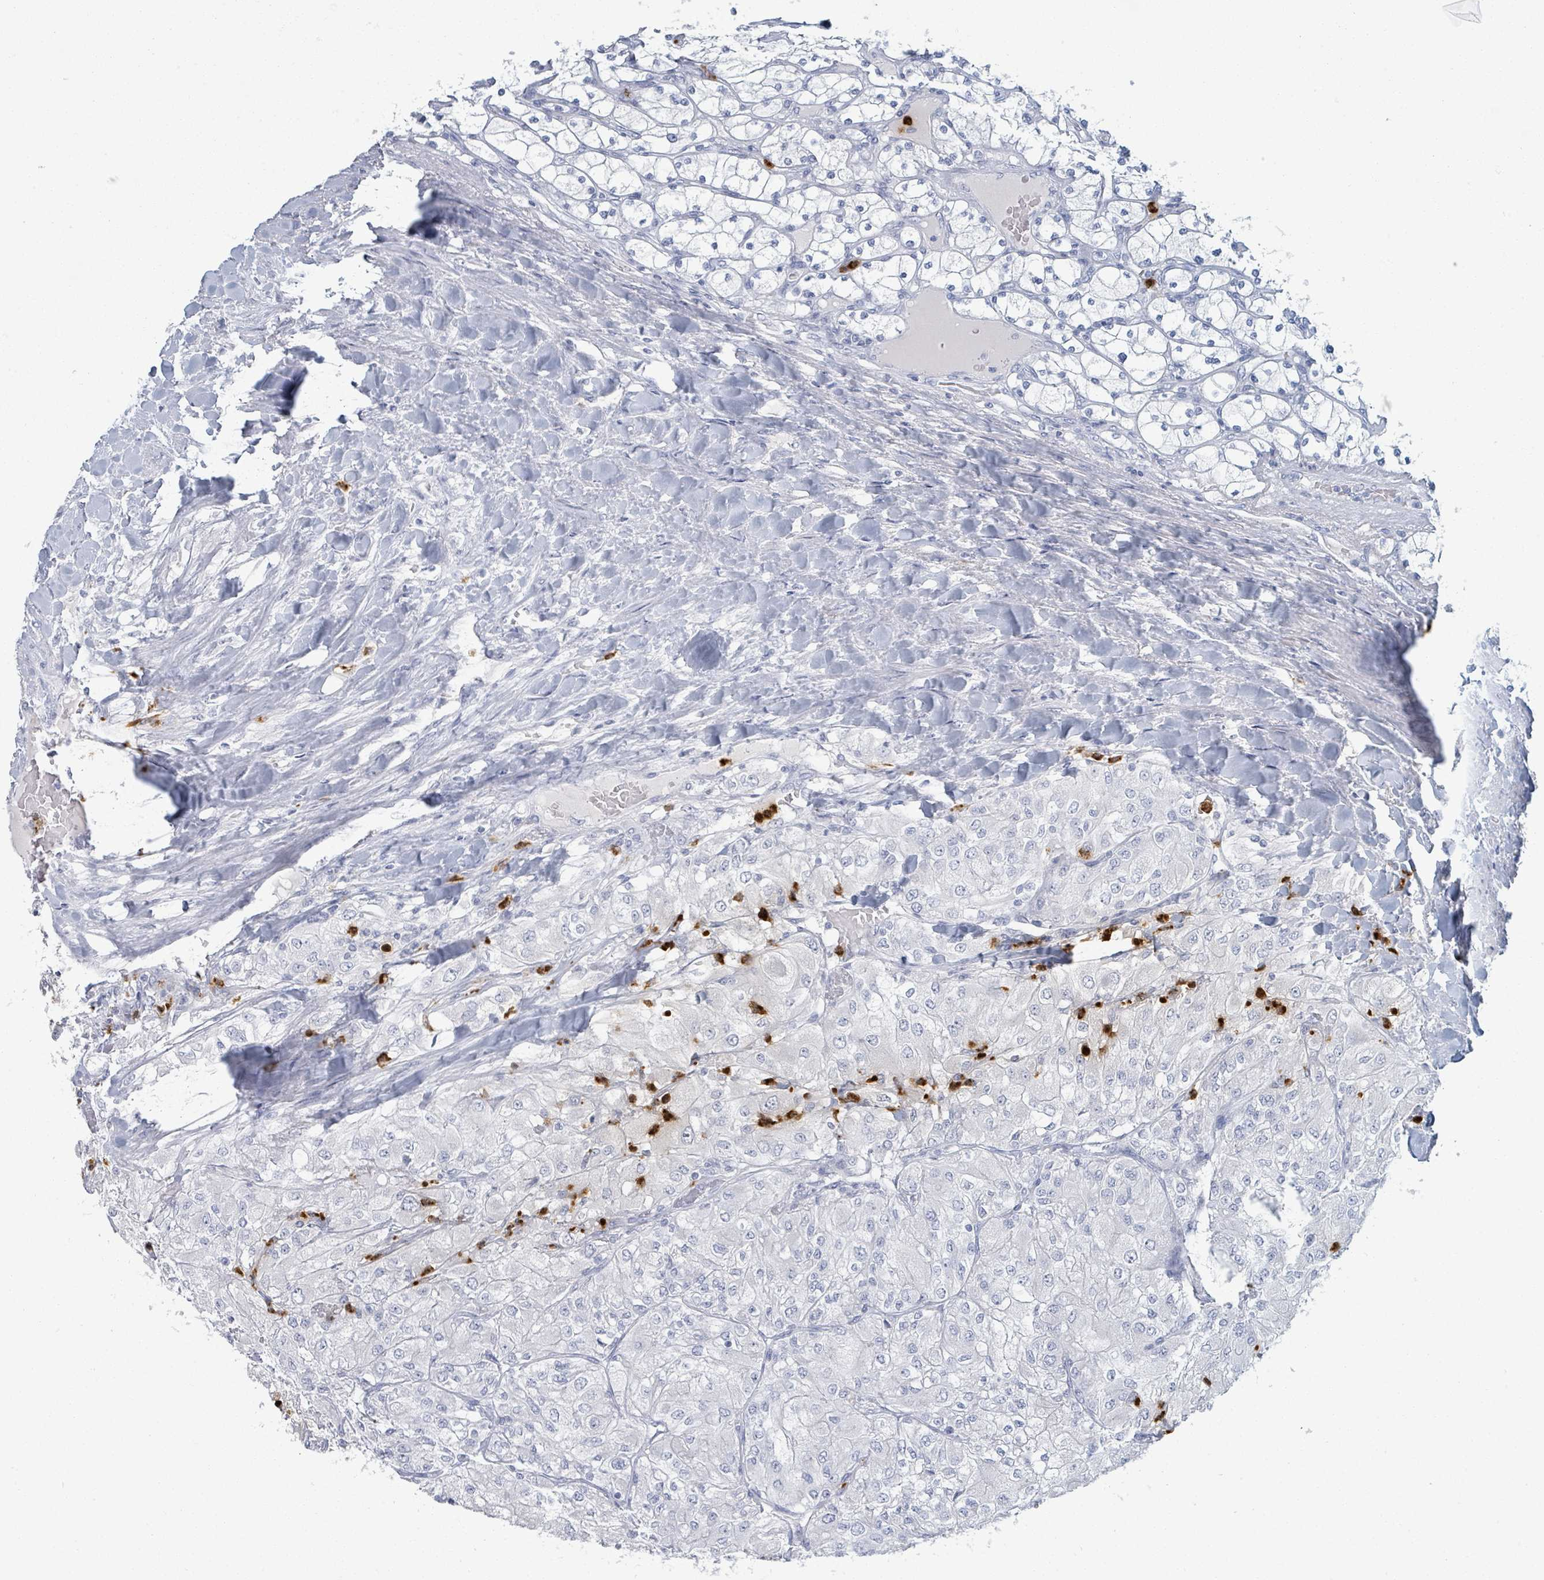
{"staining": {"intensity": "negative", "quantity": "none", "location": "none"}, "tissue": "renal cancer", "cell_type": "Tumor cells", "image_type": "cancer", "snomed": [{"axis": "morphology", "description": "Adenocarcinoma, NOS"}, {"axis": "topography", "description": "Kidney"}], "caption": "Immunohistochemistry (IHC) photomicrograph of neoplastic tissue: human renal cancer (adenocarcinoma) stained with DAB (3,3'-diaminobenzidine) exhibits no significant protein staining in tumor cells. (Brightfield microscopy of DAB (3,3'-diaminobenzidine) immunohistochemistry at high magnification).", "gene": "DEFA4", "patient": {"sex": "male", "age": 80}}